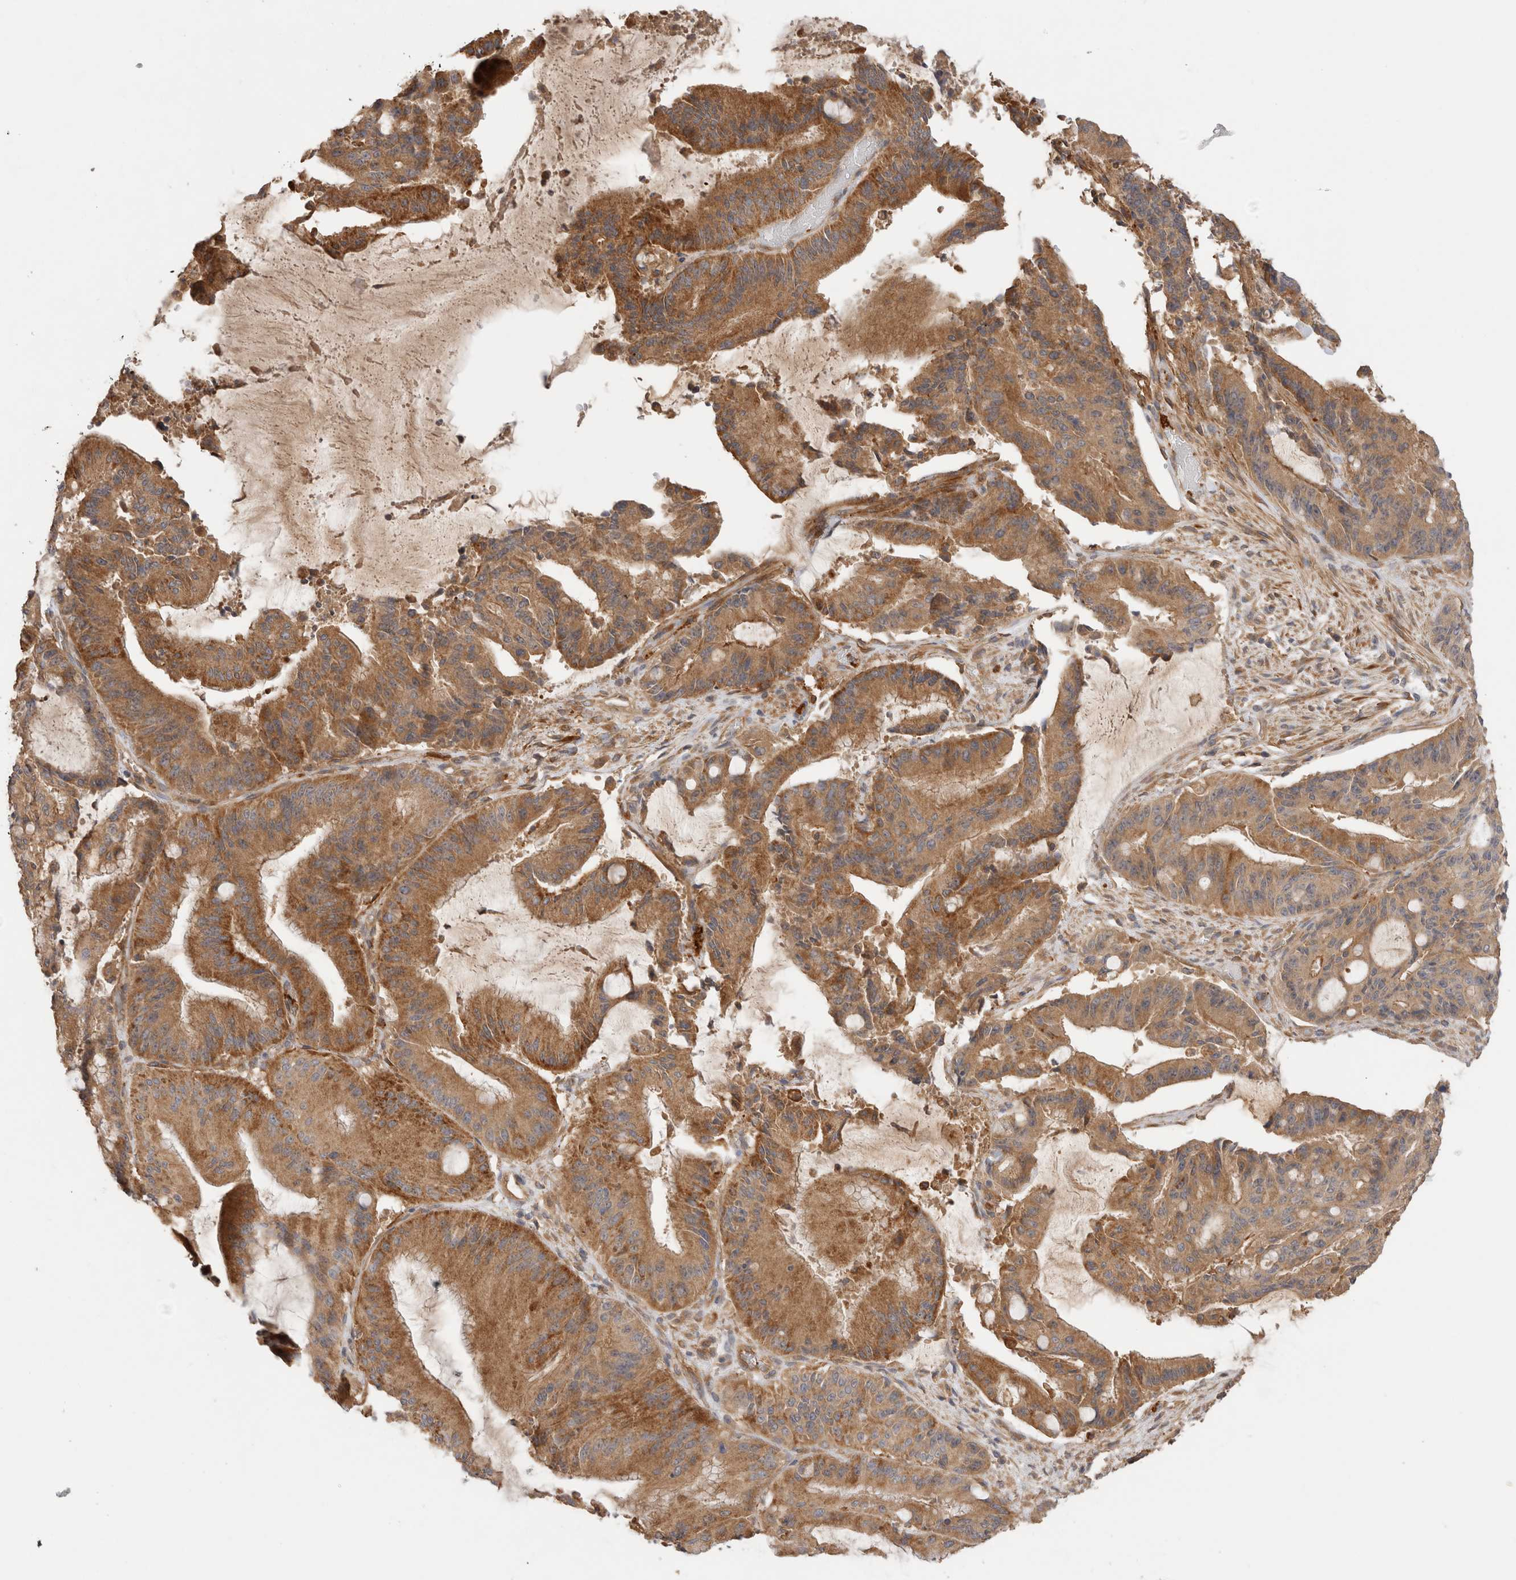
{"staining": {"intensity": "moderate", "quantity": ">75%", "location": "cytoplasmic/membranous"}, "tissue": "liver cancer", "cell_type": "Tumor cells", "image_type": "cancer", "snomed": [{"axis": "morphology", "description": "Normal tissue, NOS"}, {"axis": "morphology", "description": "Cholangiocarcinoma"}, {"axis": "topography", "description": "Liver"}, {"axis": "topography", "description": "Peripheral nerve tissue"}], "caption": "High-magnification brightfield microscopy of liver cancer (cholangiocarcinoma) stained with DAB (3,3'-diaminobenzidine) (brown) and counterstained with hematoxylin (blue). tumor cells exhibit moderate cytoplasmic/membranous positivity is seen in about>75% of cells.", "gene": "SGK3", "patient": {"sex": "female", "age": 73}}